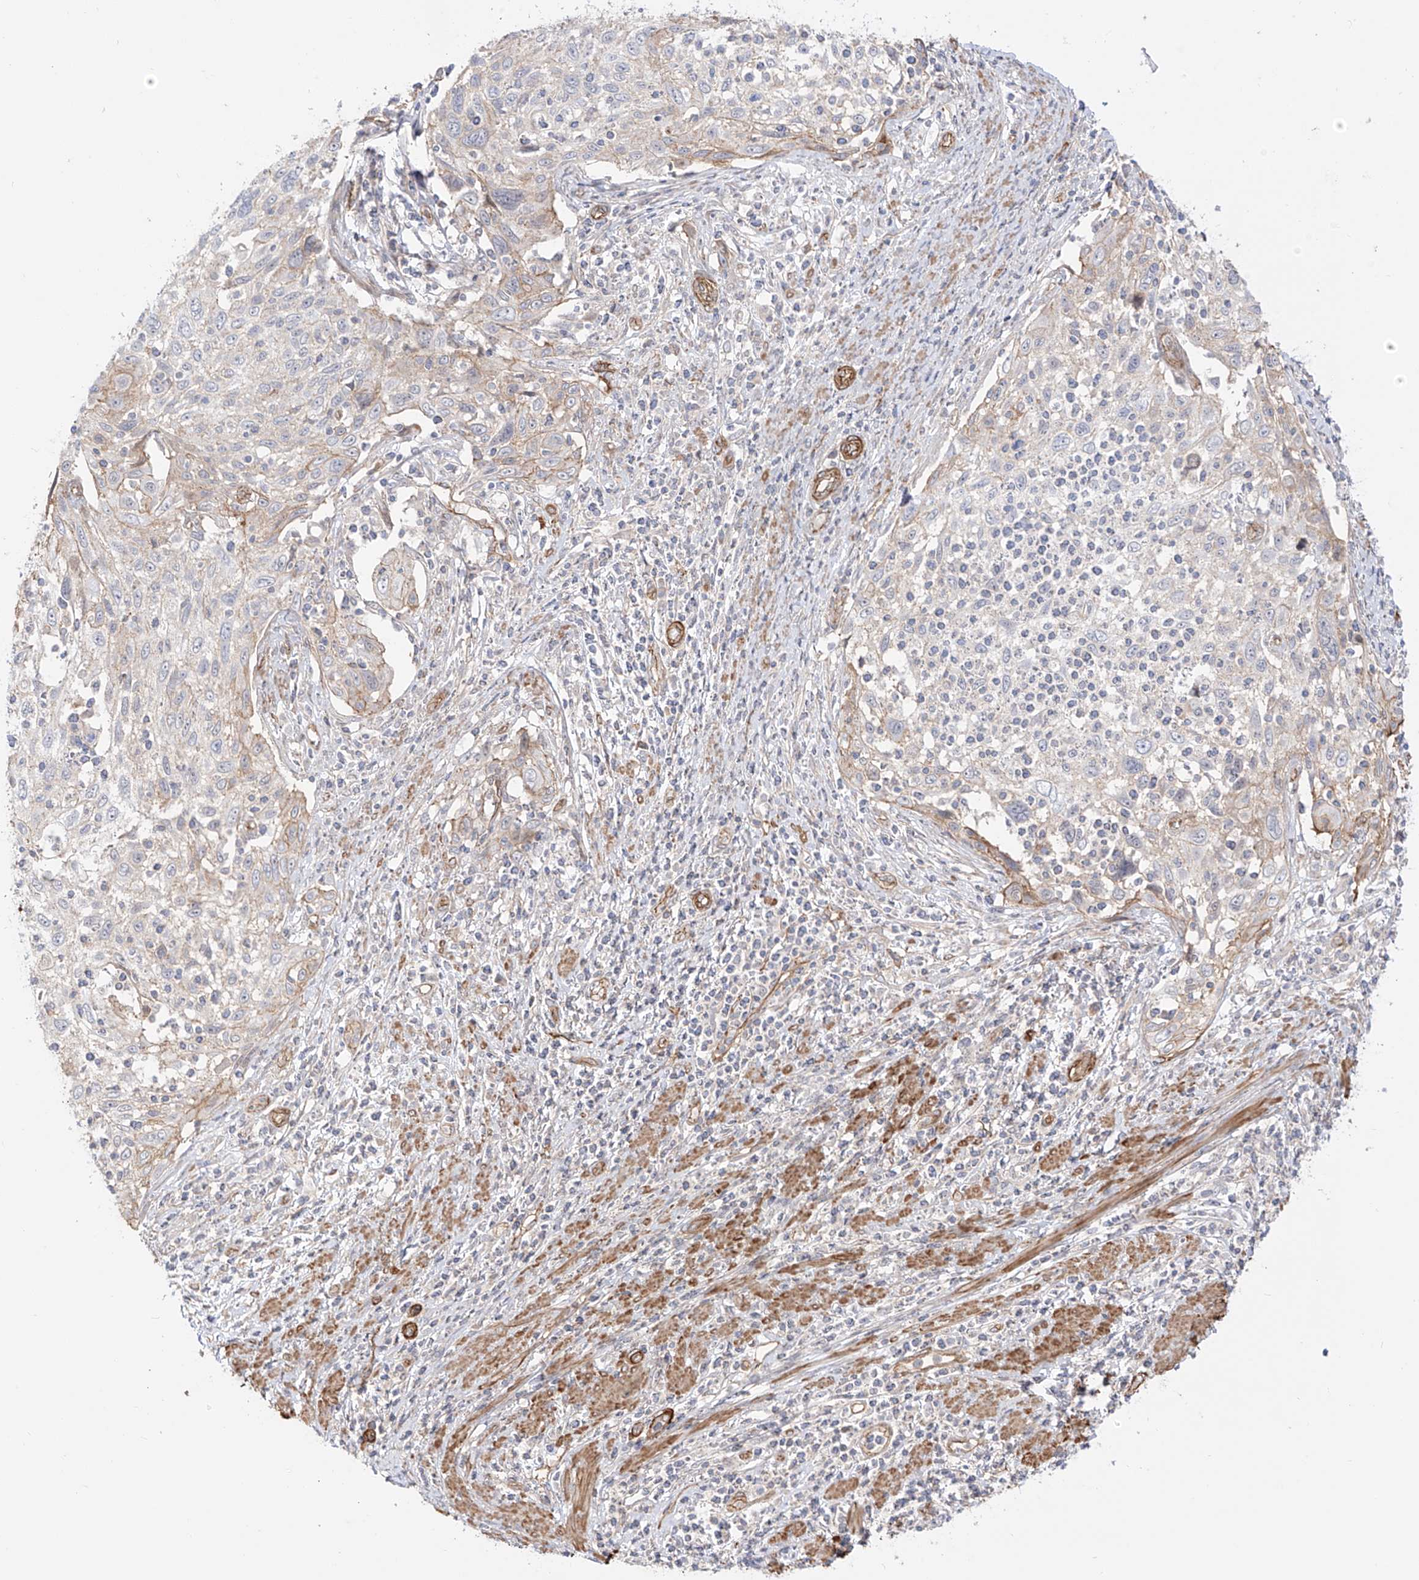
{"staining": {"intensity": "moderate", "quantity": "<25%", "location": "cytoplasmic/membranous"}, "tissue": "cervical cancer", "cell_type": "Tumor cells", "image_type": "cancer", "snomed": [{"axis": "morphology", "description": "Squamous cell carcinoma, NOS"}, {"axis": "topography", "description": "Cervix"}], "caption": "Immunohistochemistry image of human squamous cell carcinoma (cervical) stained for a protein (brown), which shows low levels of moderate cytoplasmic/membranous expression in approximately <25% of tumor cells.", "gene": "ZNF180", "patient": {"sex": "female", "age": 70}}